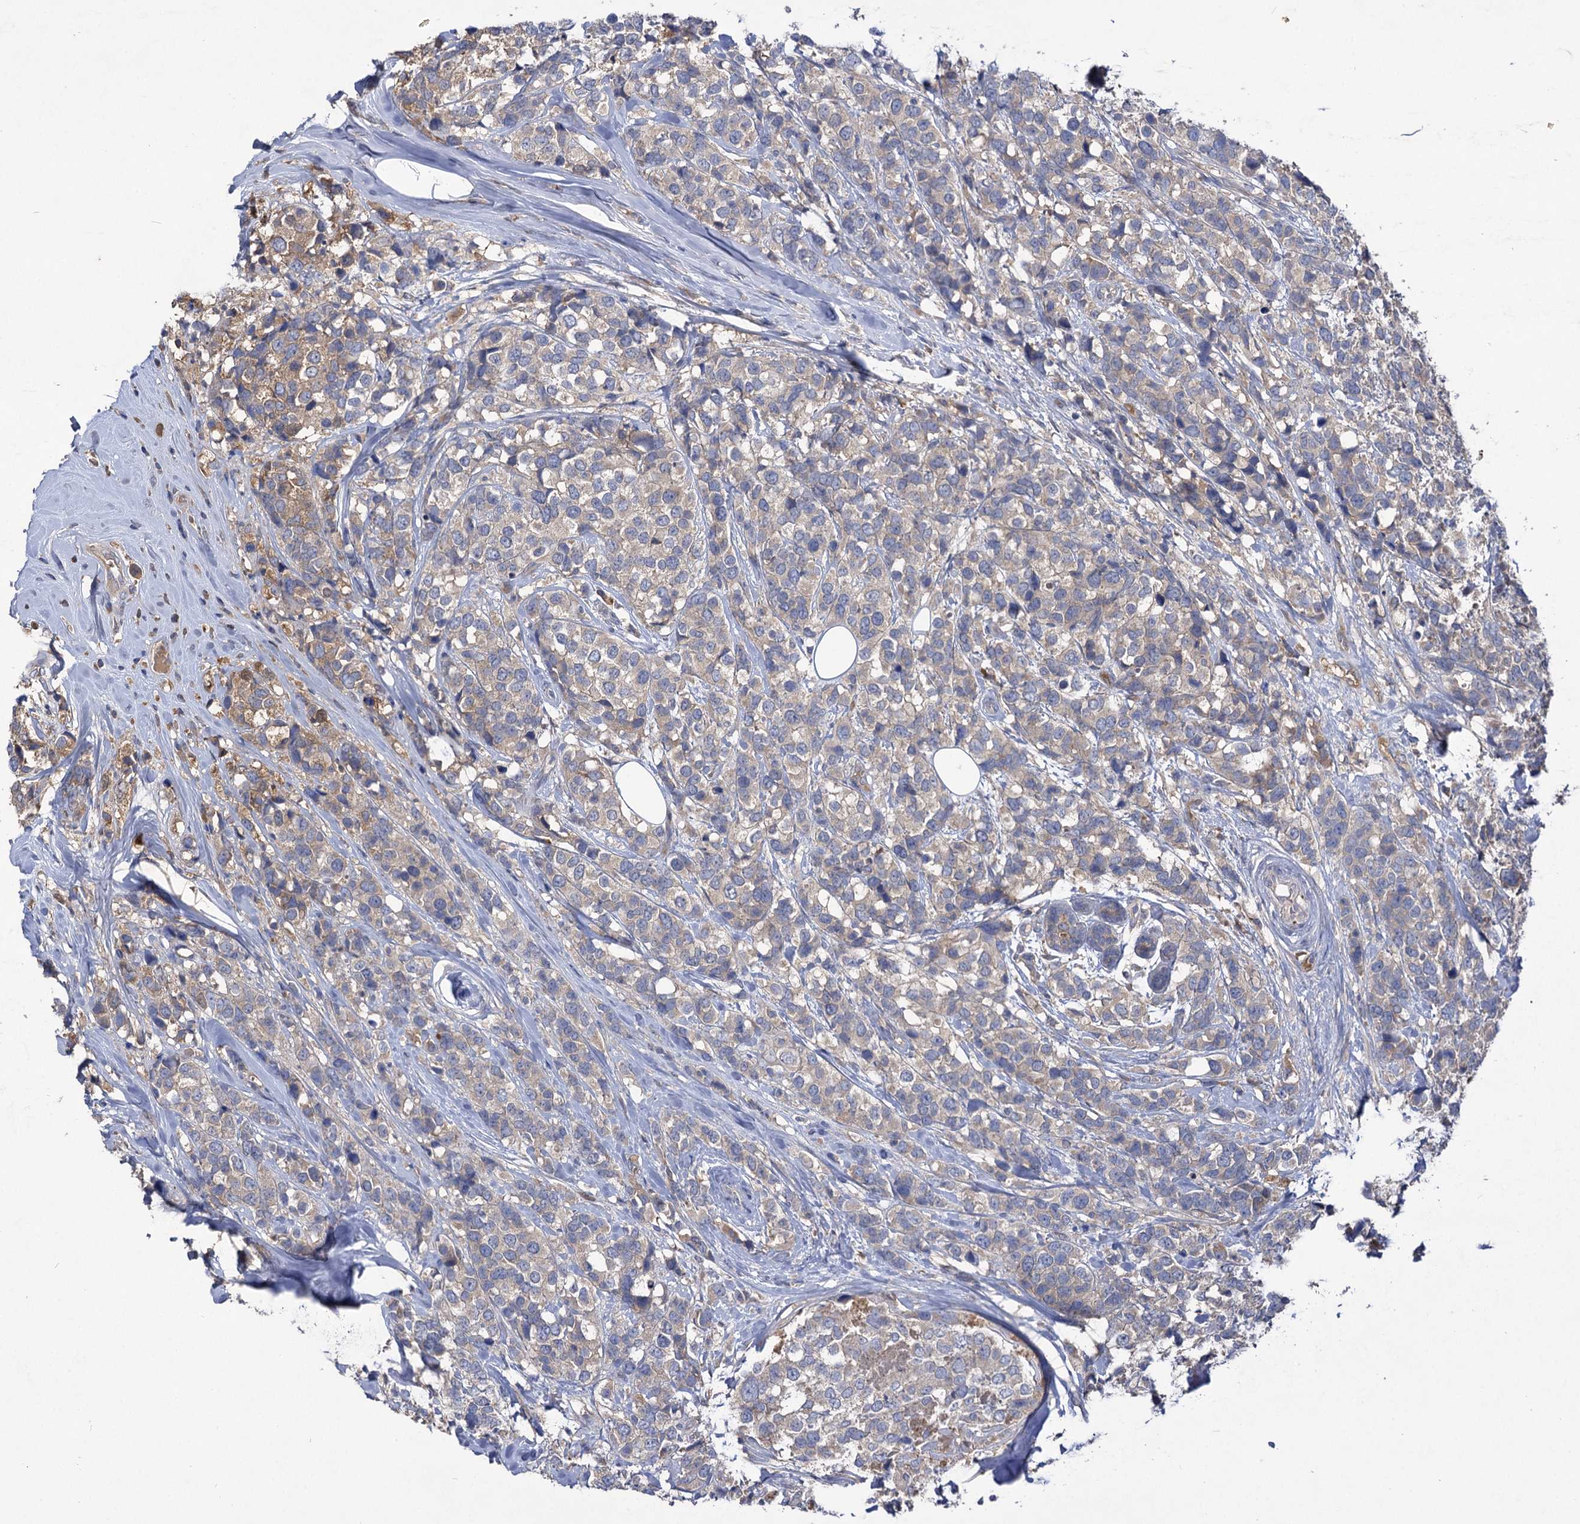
{"staining": {"intensity": "weak", "quantity": "<25%", "location": "cytoplasmic/membranous"}, "tissue": "breast cancer", "cell_type": "Tumor cells", "image_type": "cancer", "snomed": [{"axis": "morphology", "description": "Lobular carcinoma"}, {"axis": "topography", "description": "Breast"}], "caption": "Tumor cells show no significant protein staining in breast lobular carcinoma. (DAB immunohistochemistry visualized using brightfield microscopy, high magnification).", "gene": "USP50", "patient": {"sex": "female", "age": 59}}